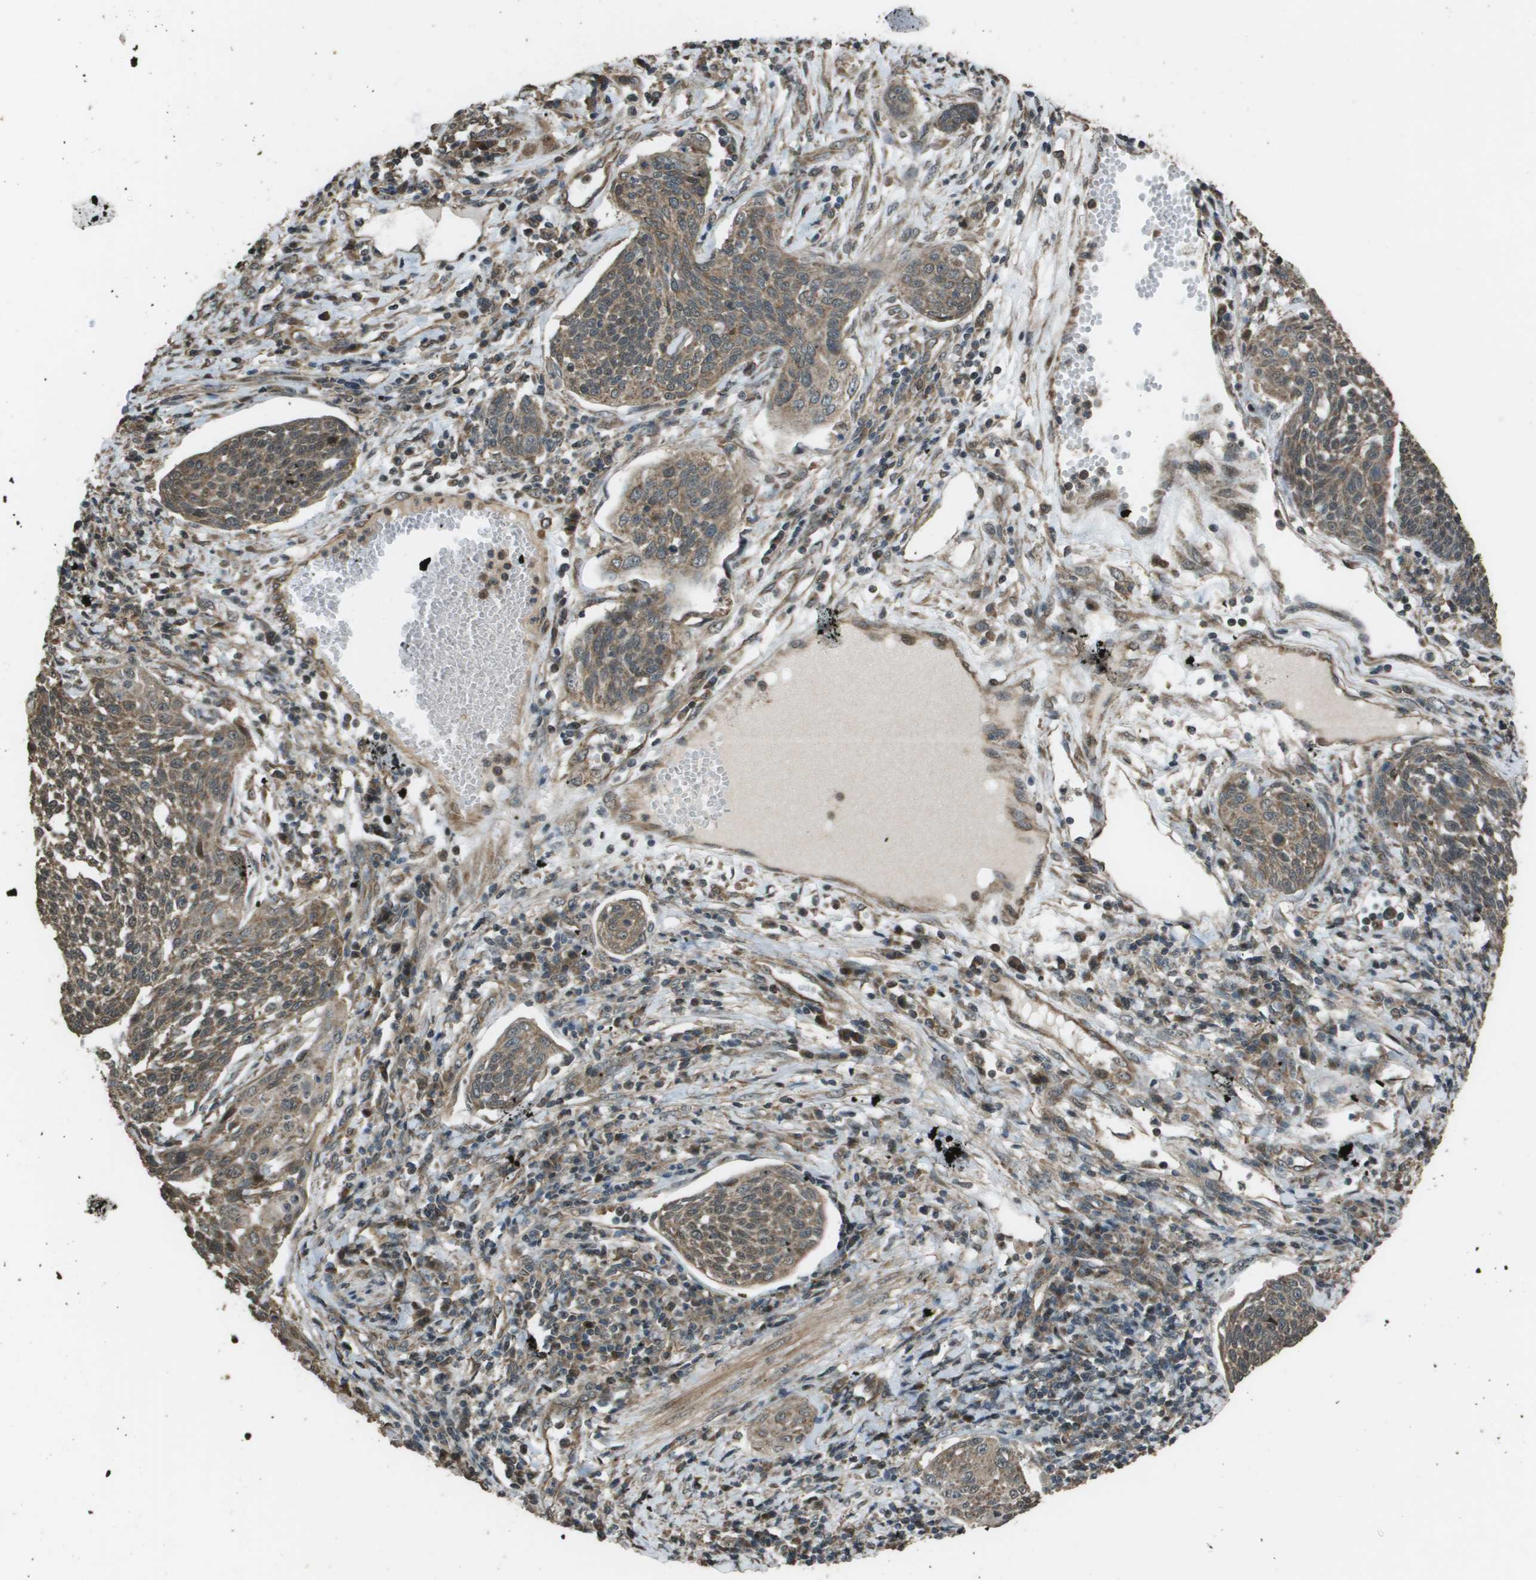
{"staining": {"intensity": "moderate", "quantity": ">75%", "location": "cytoplasmic/membranous"}, "tissue": "cervical cancer", "cell_type": "Tumor cells", "image_type": "cancer", "snomed": [{"axis": "morphology", "description": "Squamous cell carcinoma, NOS"}, {"axis": "topography", "description": "Cervix"}], "caption": "Moderate cytoplasmic/membranous protein positivity is seen in about >75% of tumor cells in squamous cell carcinoma (cervical).", "gene": "FIG4", "patient": {"sex": "female", "age": 34}}